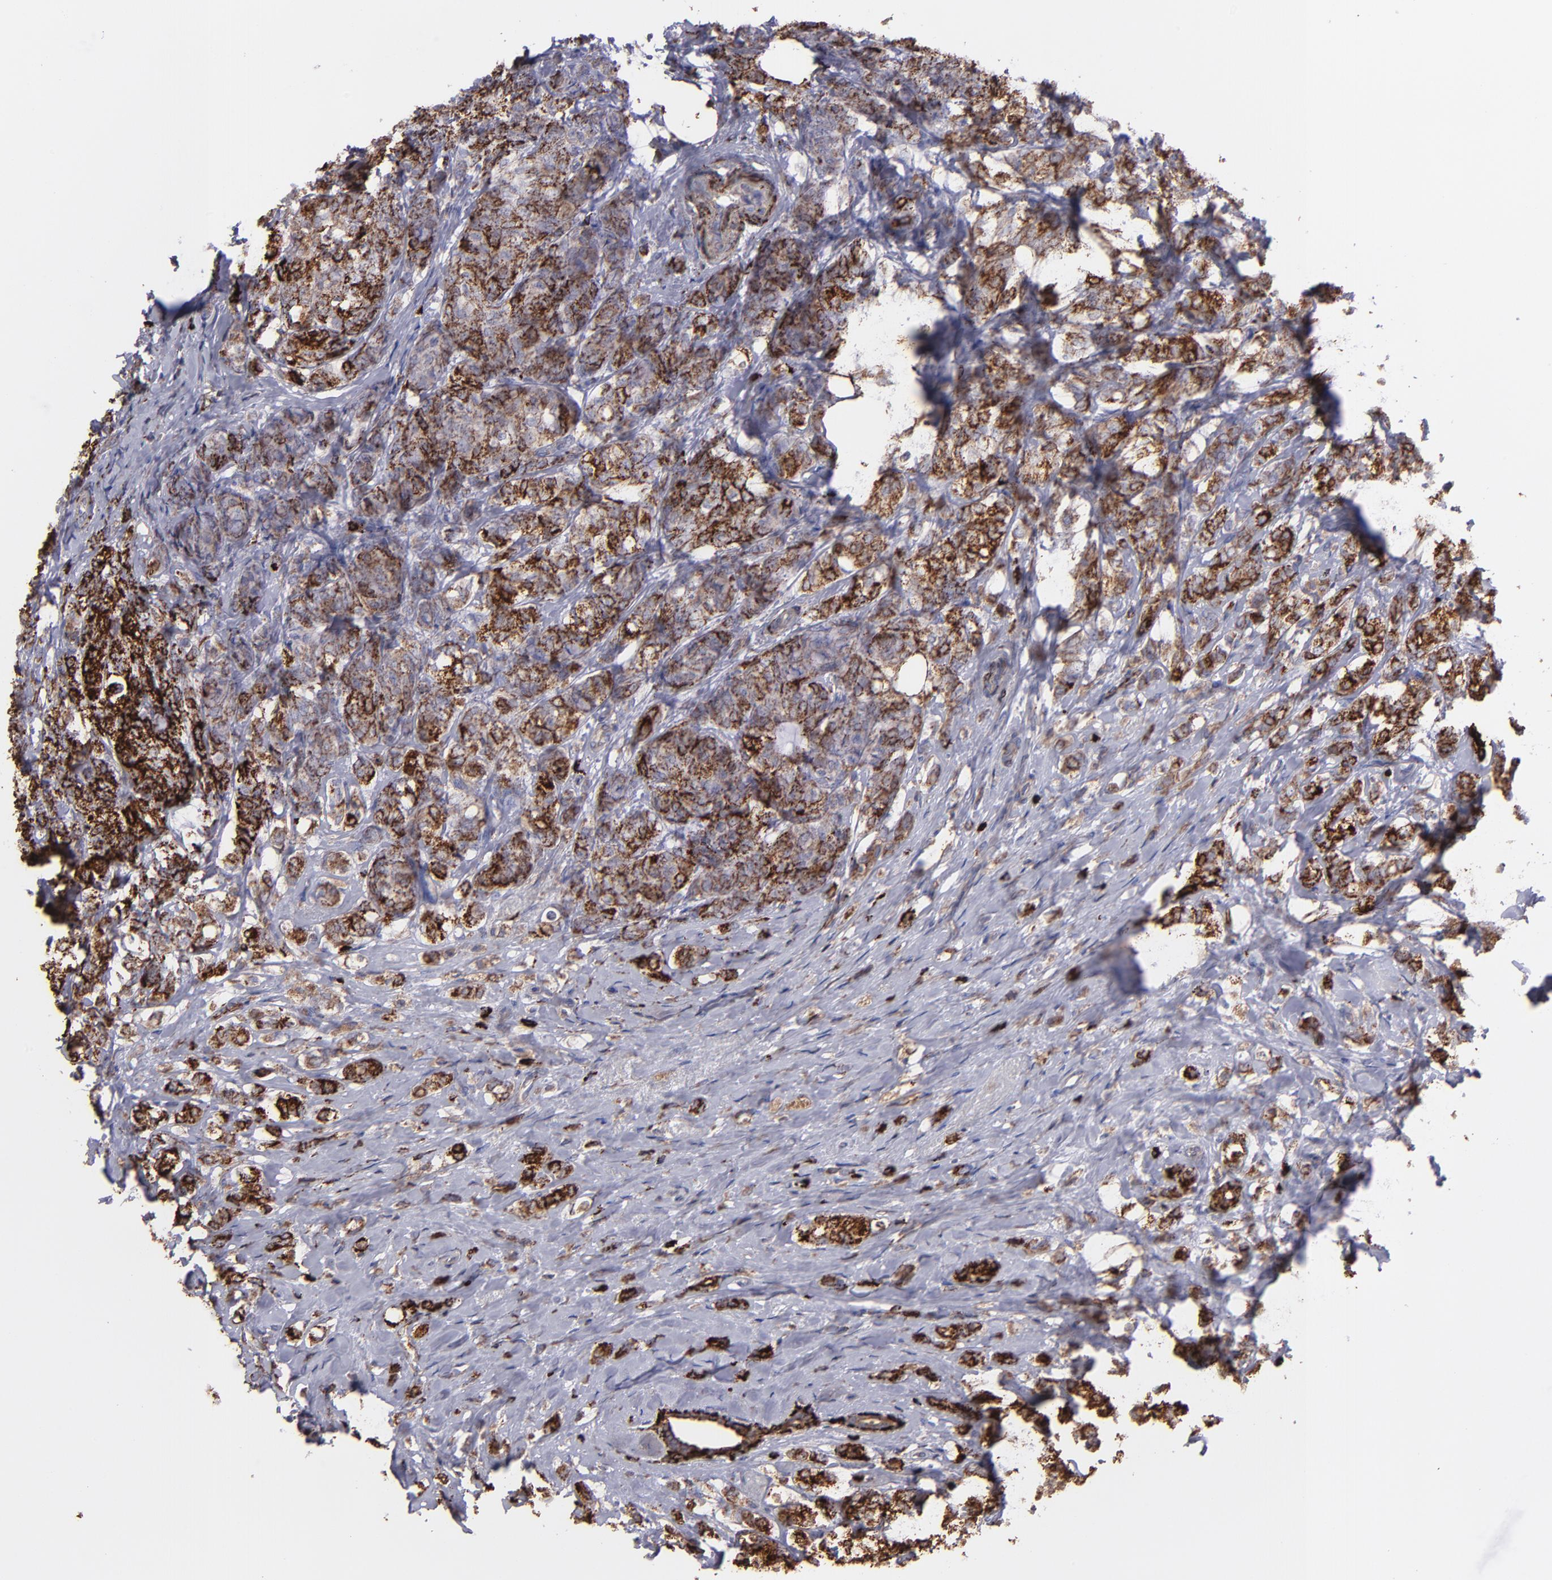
{"staining": {"intensity": "strong", "quantity": ">75%", "location": "cytoplasmic/membranous"}, "tissue": "breast cancer", "cell_type": "Tumor cells", "image_type": "cancer", "snomed": [{"axis": "morphology", "description": "Lobular carcinoma"}, {"axis": "topography", "description": "Breast"}], "caption": "About >75% of tumor cells in breast lobular carcinoma demonstrate strong cytoplasmic/membranous protein positivity as visualized by brown immunohistochemical staining.", "gene": "MAOB", "patient": {"sex": "female", "age": 60}}